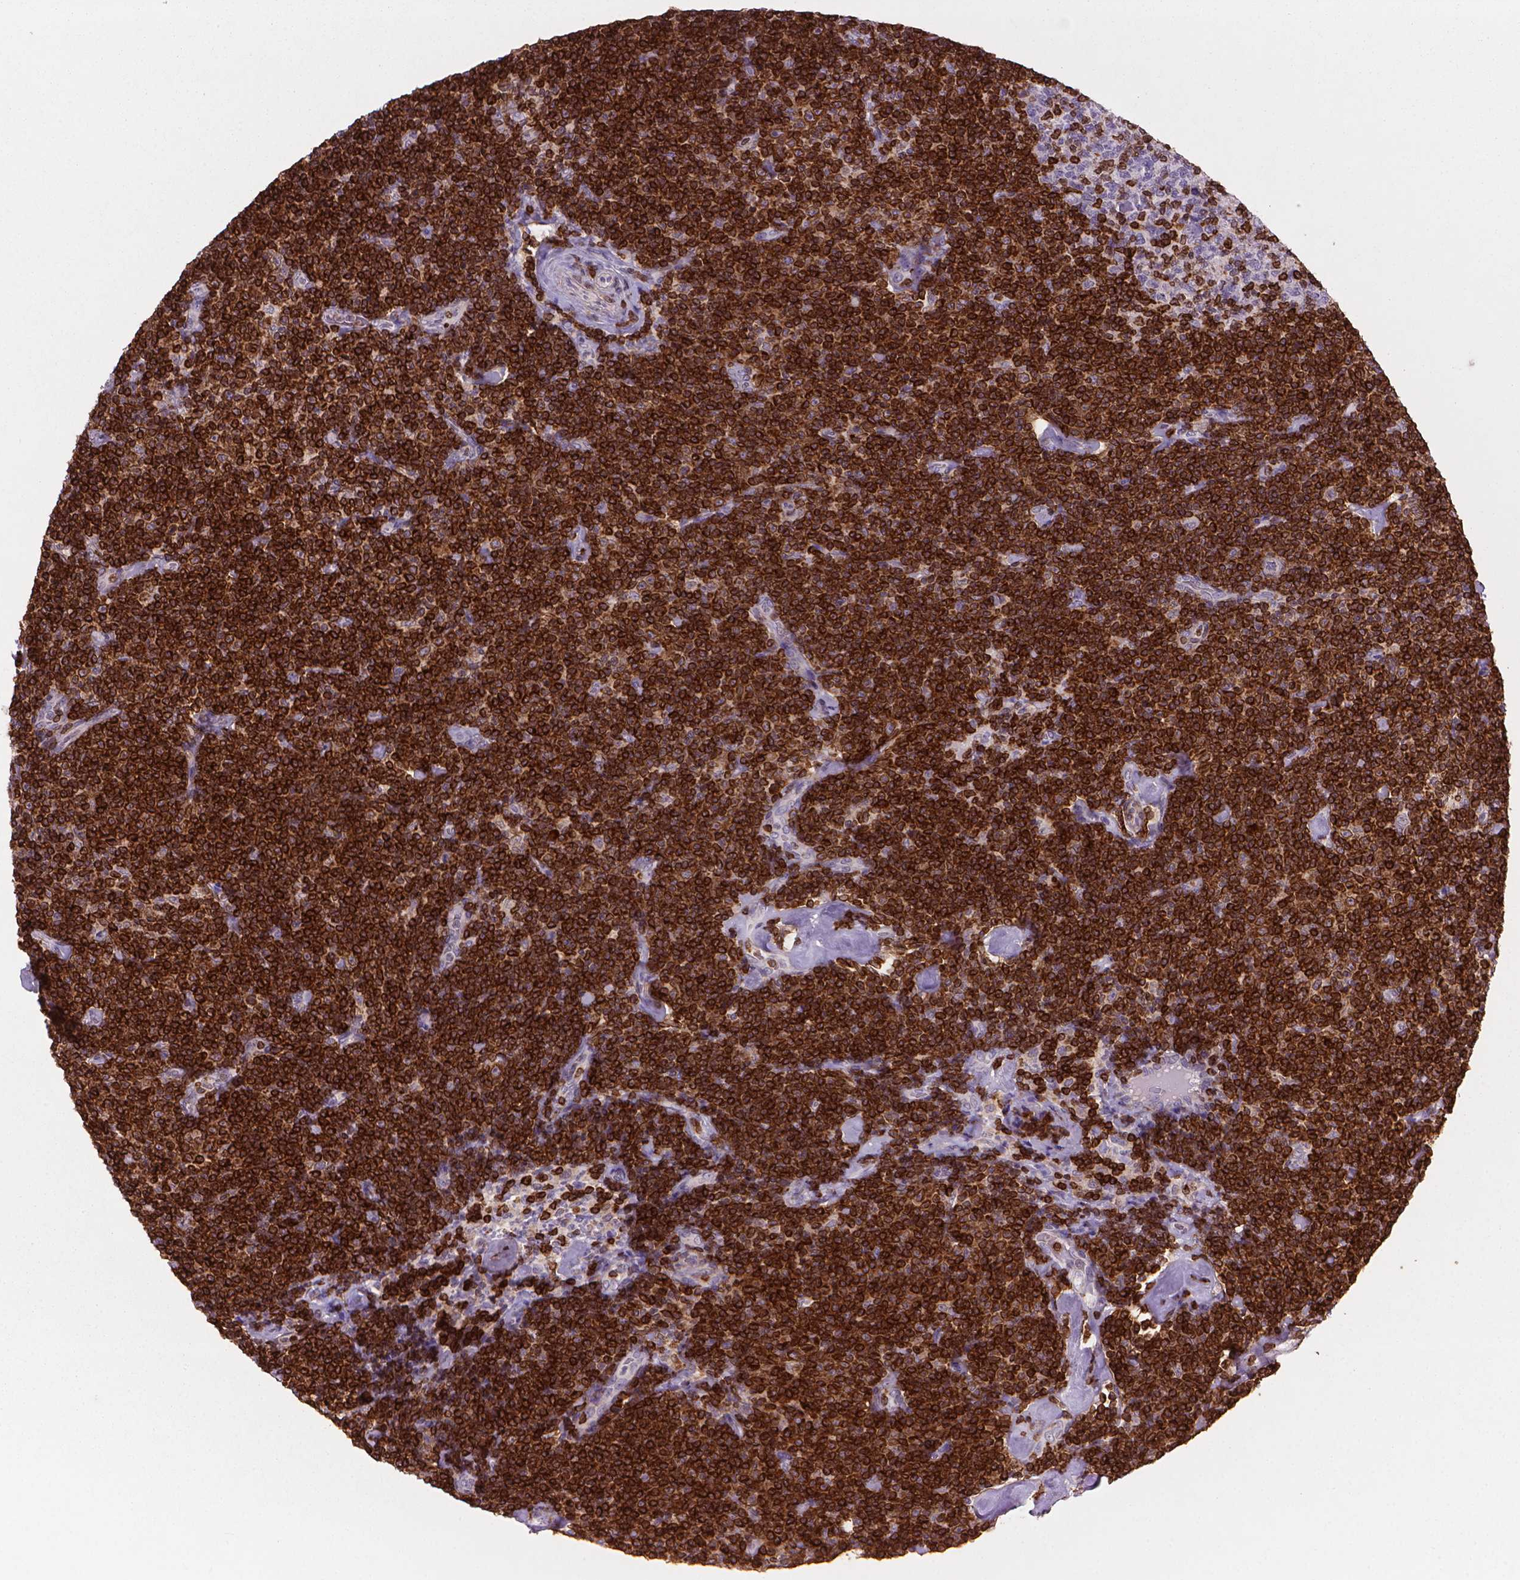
{"staining": {"intensity": "strong", "quantity": ">75%", "location": "cytoplasmic/membranous"}, "tissue": "lymphoma", "cell_type": "Tumor cells", "image_type": "cancer", "snomed": [{"axis": "morphology", "description": "Malignant lymphoma, non-Hodgkin's type, Low grade"}, {"axis": "topography", "description": "Lymph node"}], "caption": "Human lymphoma stained with a brown dye exhibits strong cytoplasmic/membranous positive expression in approximately >75% of tumor cells.", "gene": "BCL2", "patient": {"sex": "male", "age": 81}}